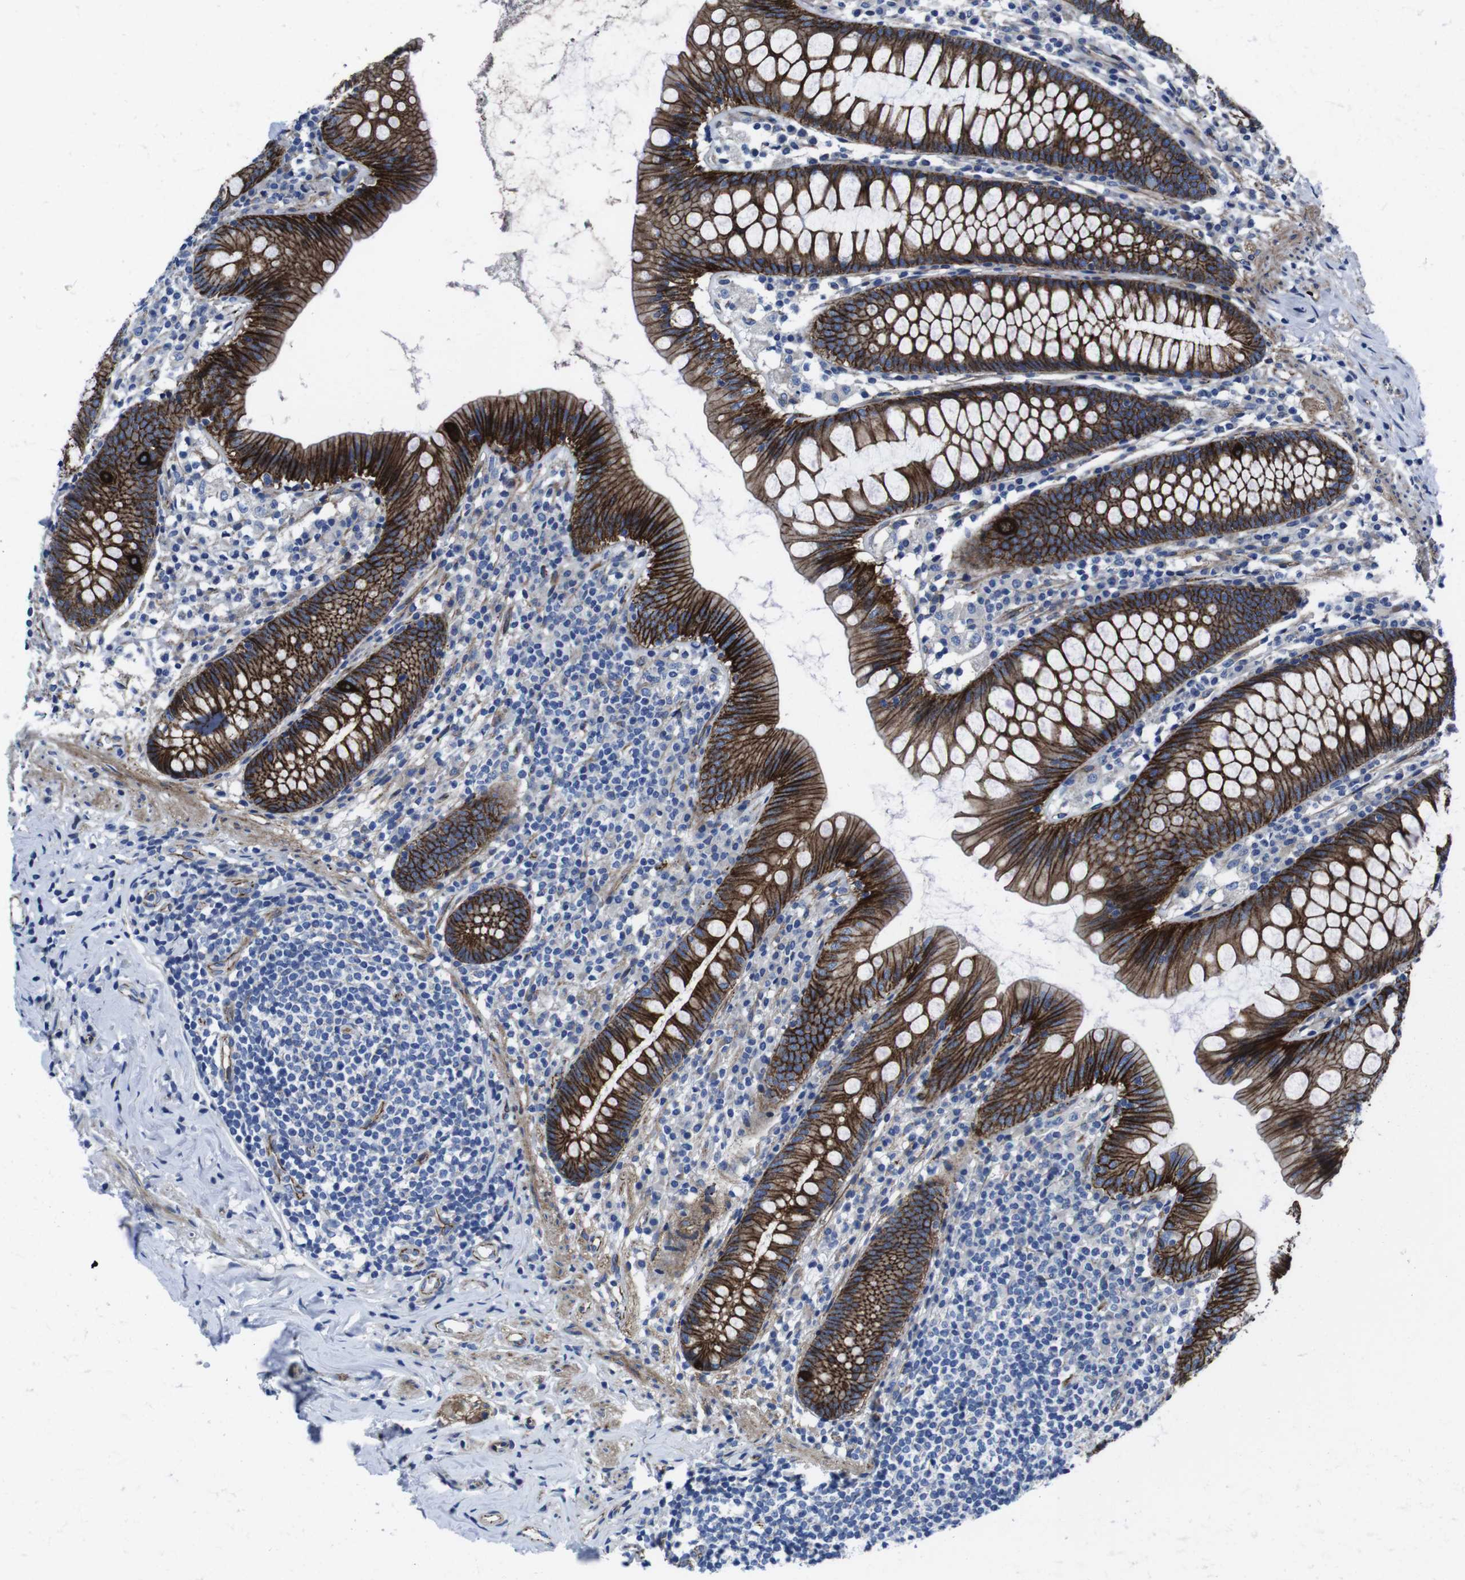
{"staining": {"intensity": "strong", "quantity": ">75%", "location": "cytoplasmic/membranous"}, "tissue": "appendix", "cell_type": "Glandular cells", "image_type": "normal", "snomed": [{"axis": "morphology", "description": "Normal tissue, NOS"}, {"axis": "topography", "description": "Appendix"}], "caption": "Protein expression analysis of benign appendix shows strong cytoplasmic/membranous expression in approximately >75% of glandular cells.", "gene": "NUMB", "patient": {"sex": "male", "age": 52}}